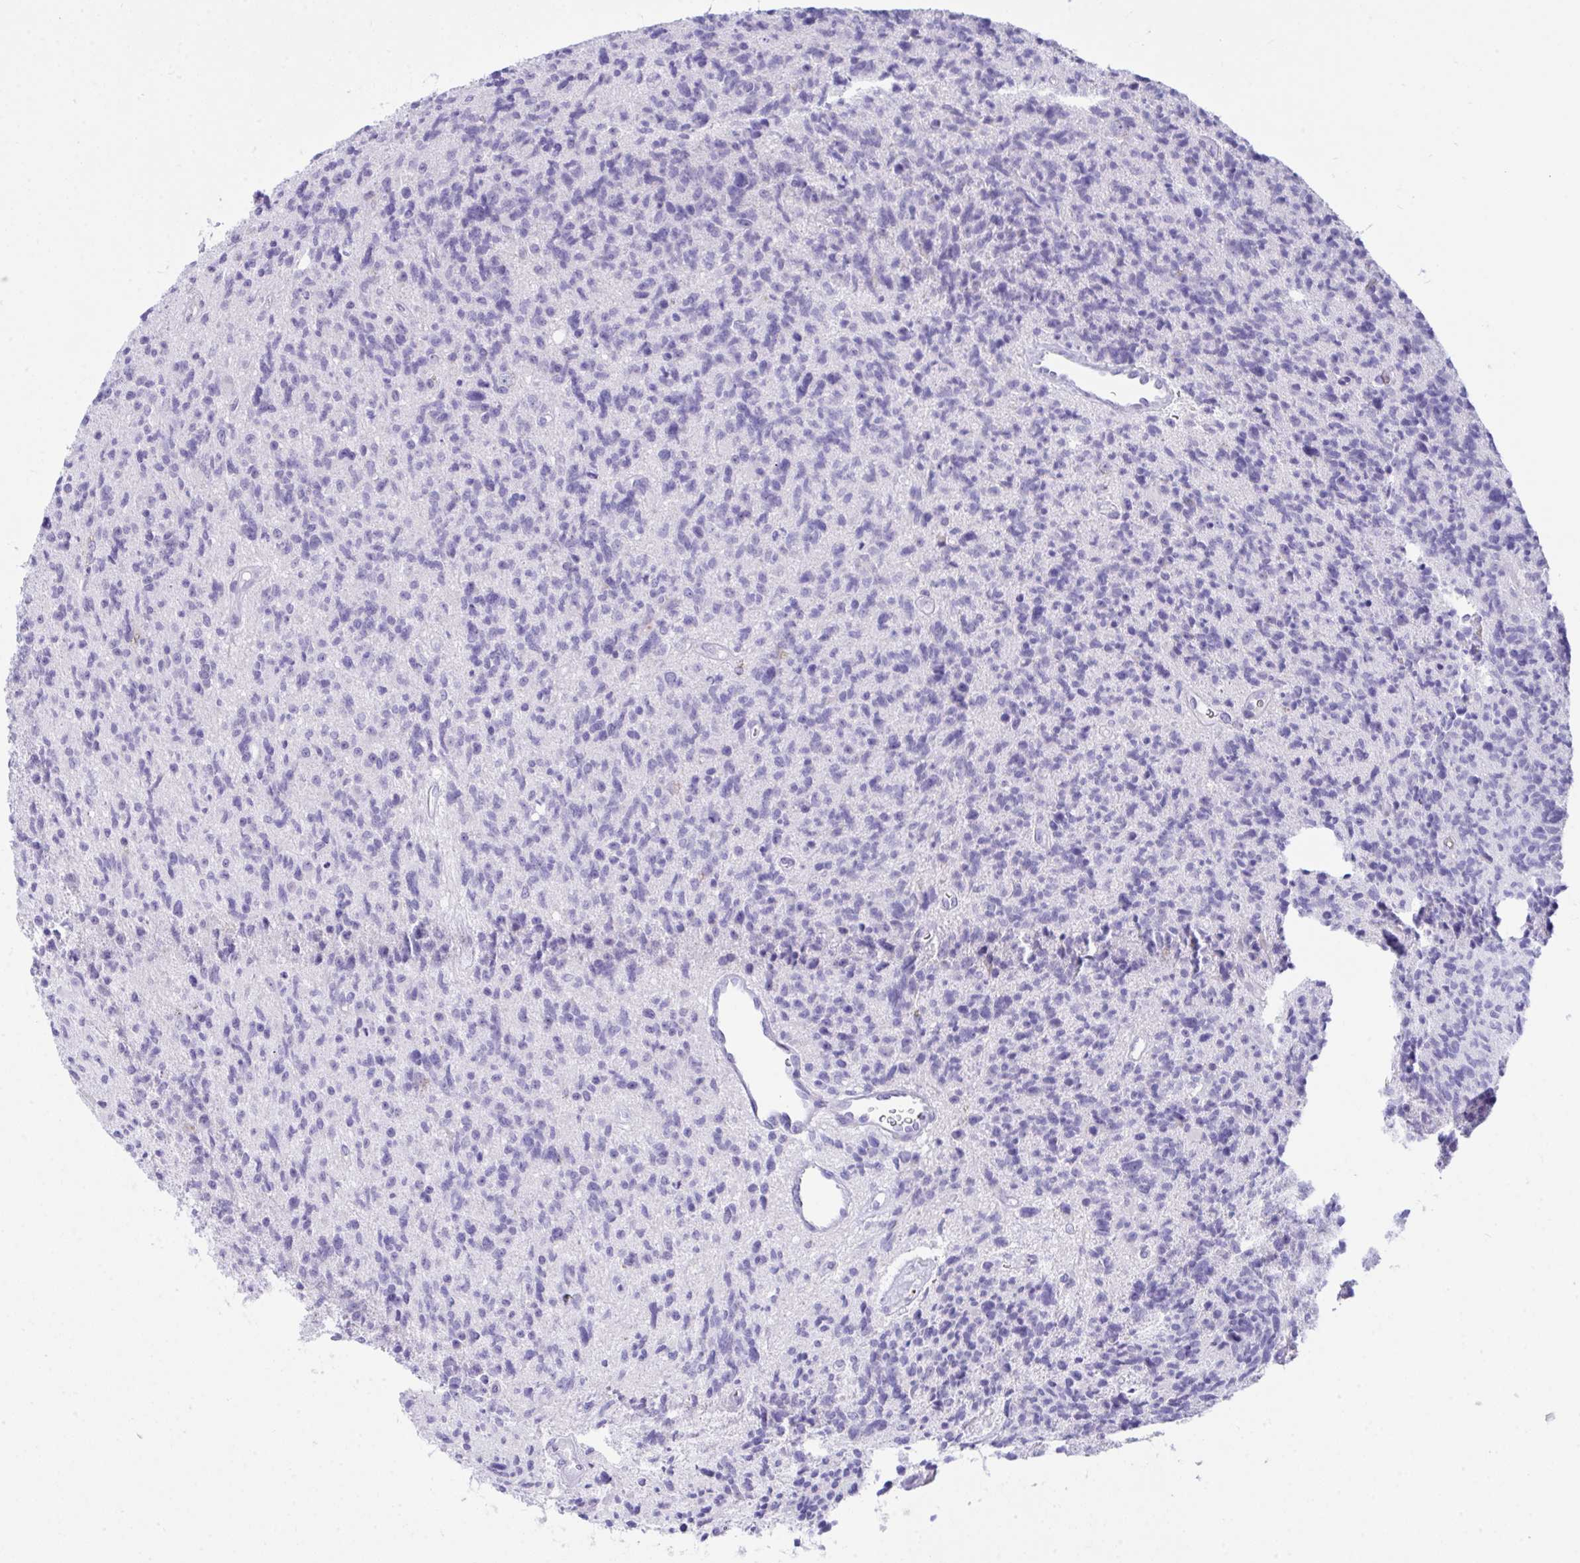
{"staining": {"intensity": "negative", "quantity": "none", "location": "none"}, "tissue": "glioma", "cell_type": "Tumor cells", "image_type": "cancer", "snomed": [{"axis": "morphology", "description": "Glioma, malignant, High grade"}, {"axis": "topography", "description": "Brain"}], "caption": "Immunohistochemistry (IHC) photomicrograph of human malignant glioma (high-grade) stained for a protein (brown), which reveals no expression in tumor cells.", "gene": "GLB1L2", "patient": {"sex": "male", "age": 29}}